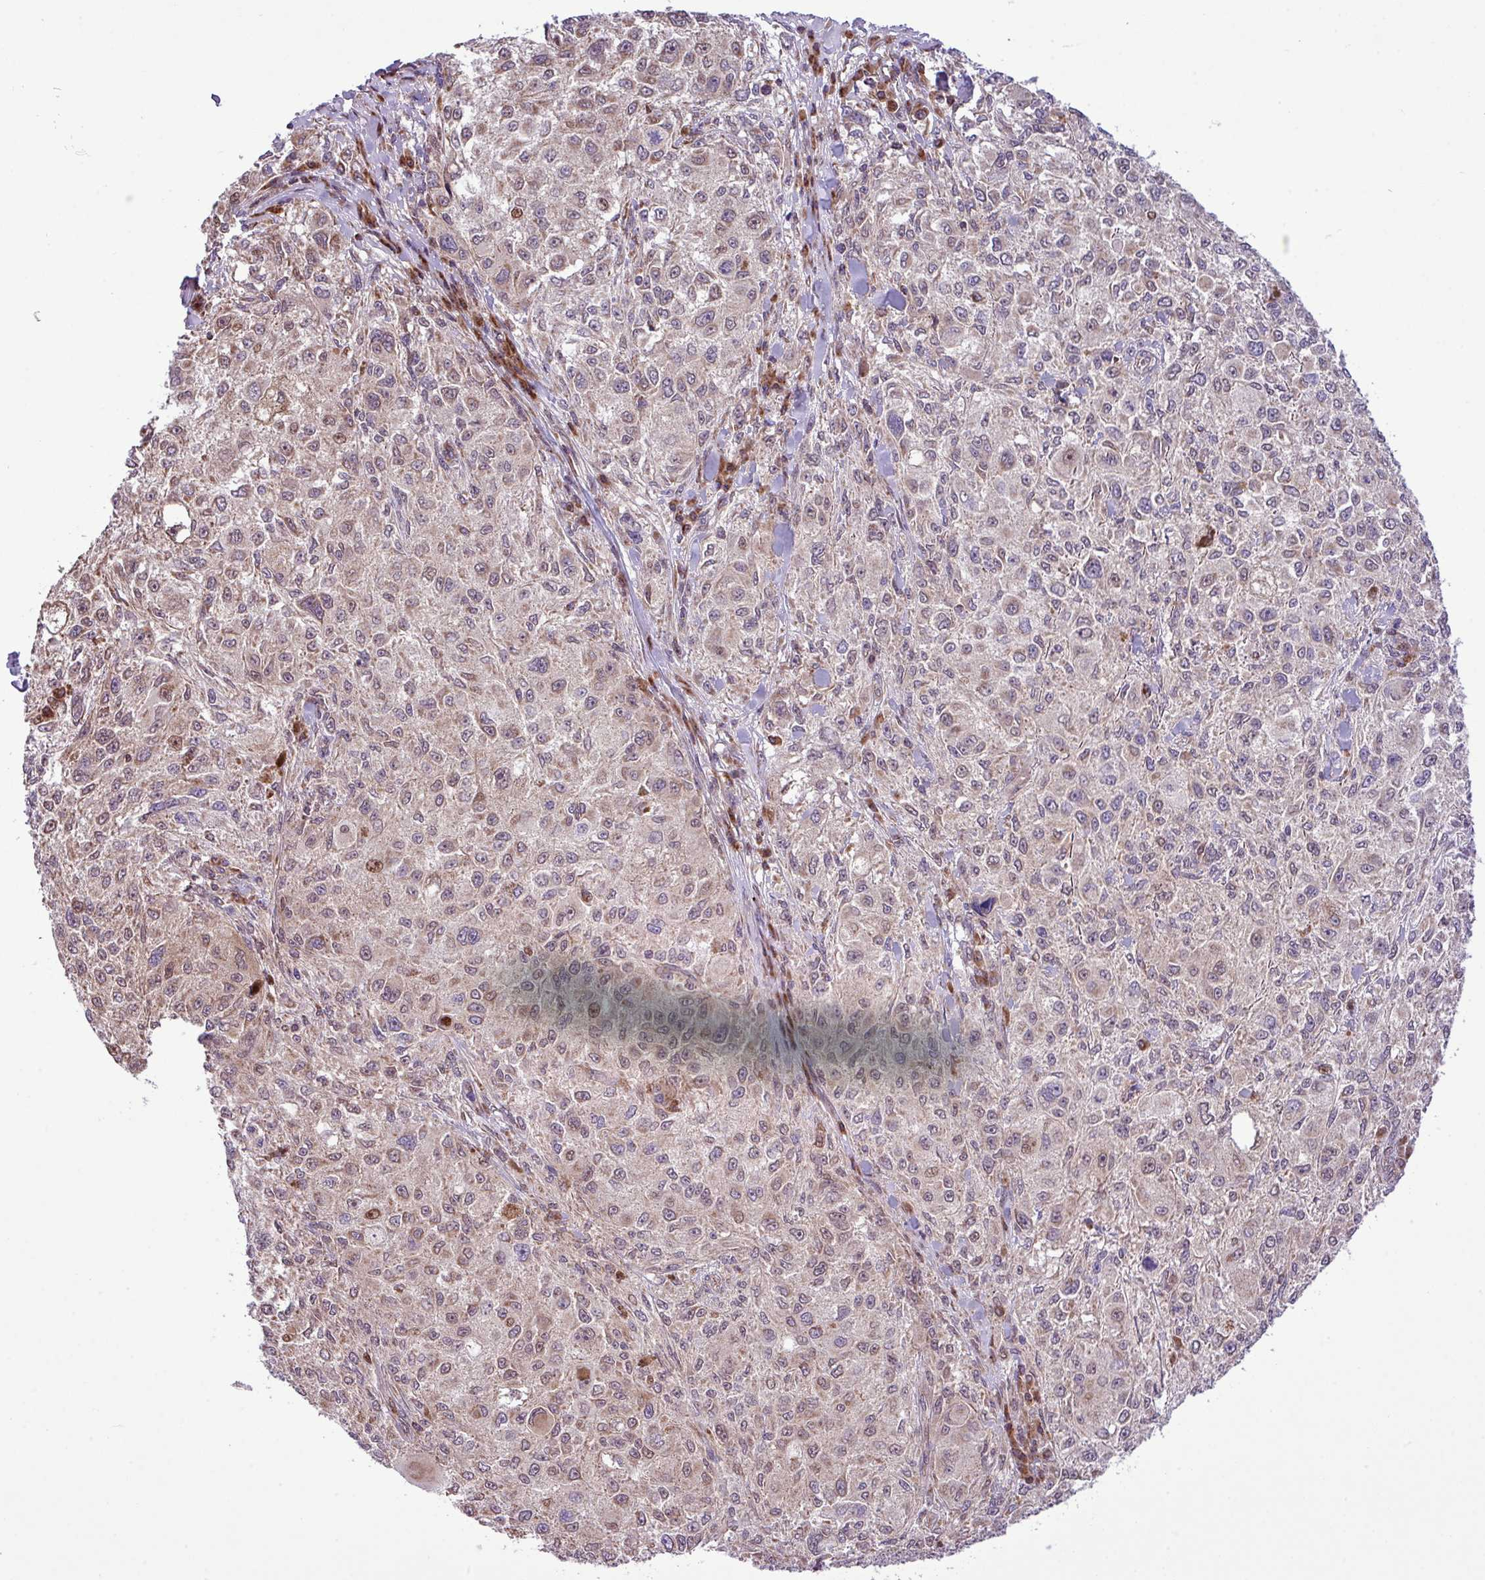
{"staining": {"intensity": "weak", "quantity": ">75%", "location": "cytoplasmic/membranous"}, "tissue": "melanoma", "cell_type": "Tumor cells", "image_type": "cancer", "snomed": [{"axis": "morphology", "description": "Necrosis, NOS"}, {"axis": "morphology", "description": "Malignant melanoma, NOS"}, {"axis": "topography", "description": "Skin"}], "caption": "About >75% of tumor cells in human melanoma display weak cytoplasmic/membranous protein positivity as visualized by brown immunohistochemical staining.", "gene": "B3GNT9", "patient": {"sex": "female", "age": 87}}